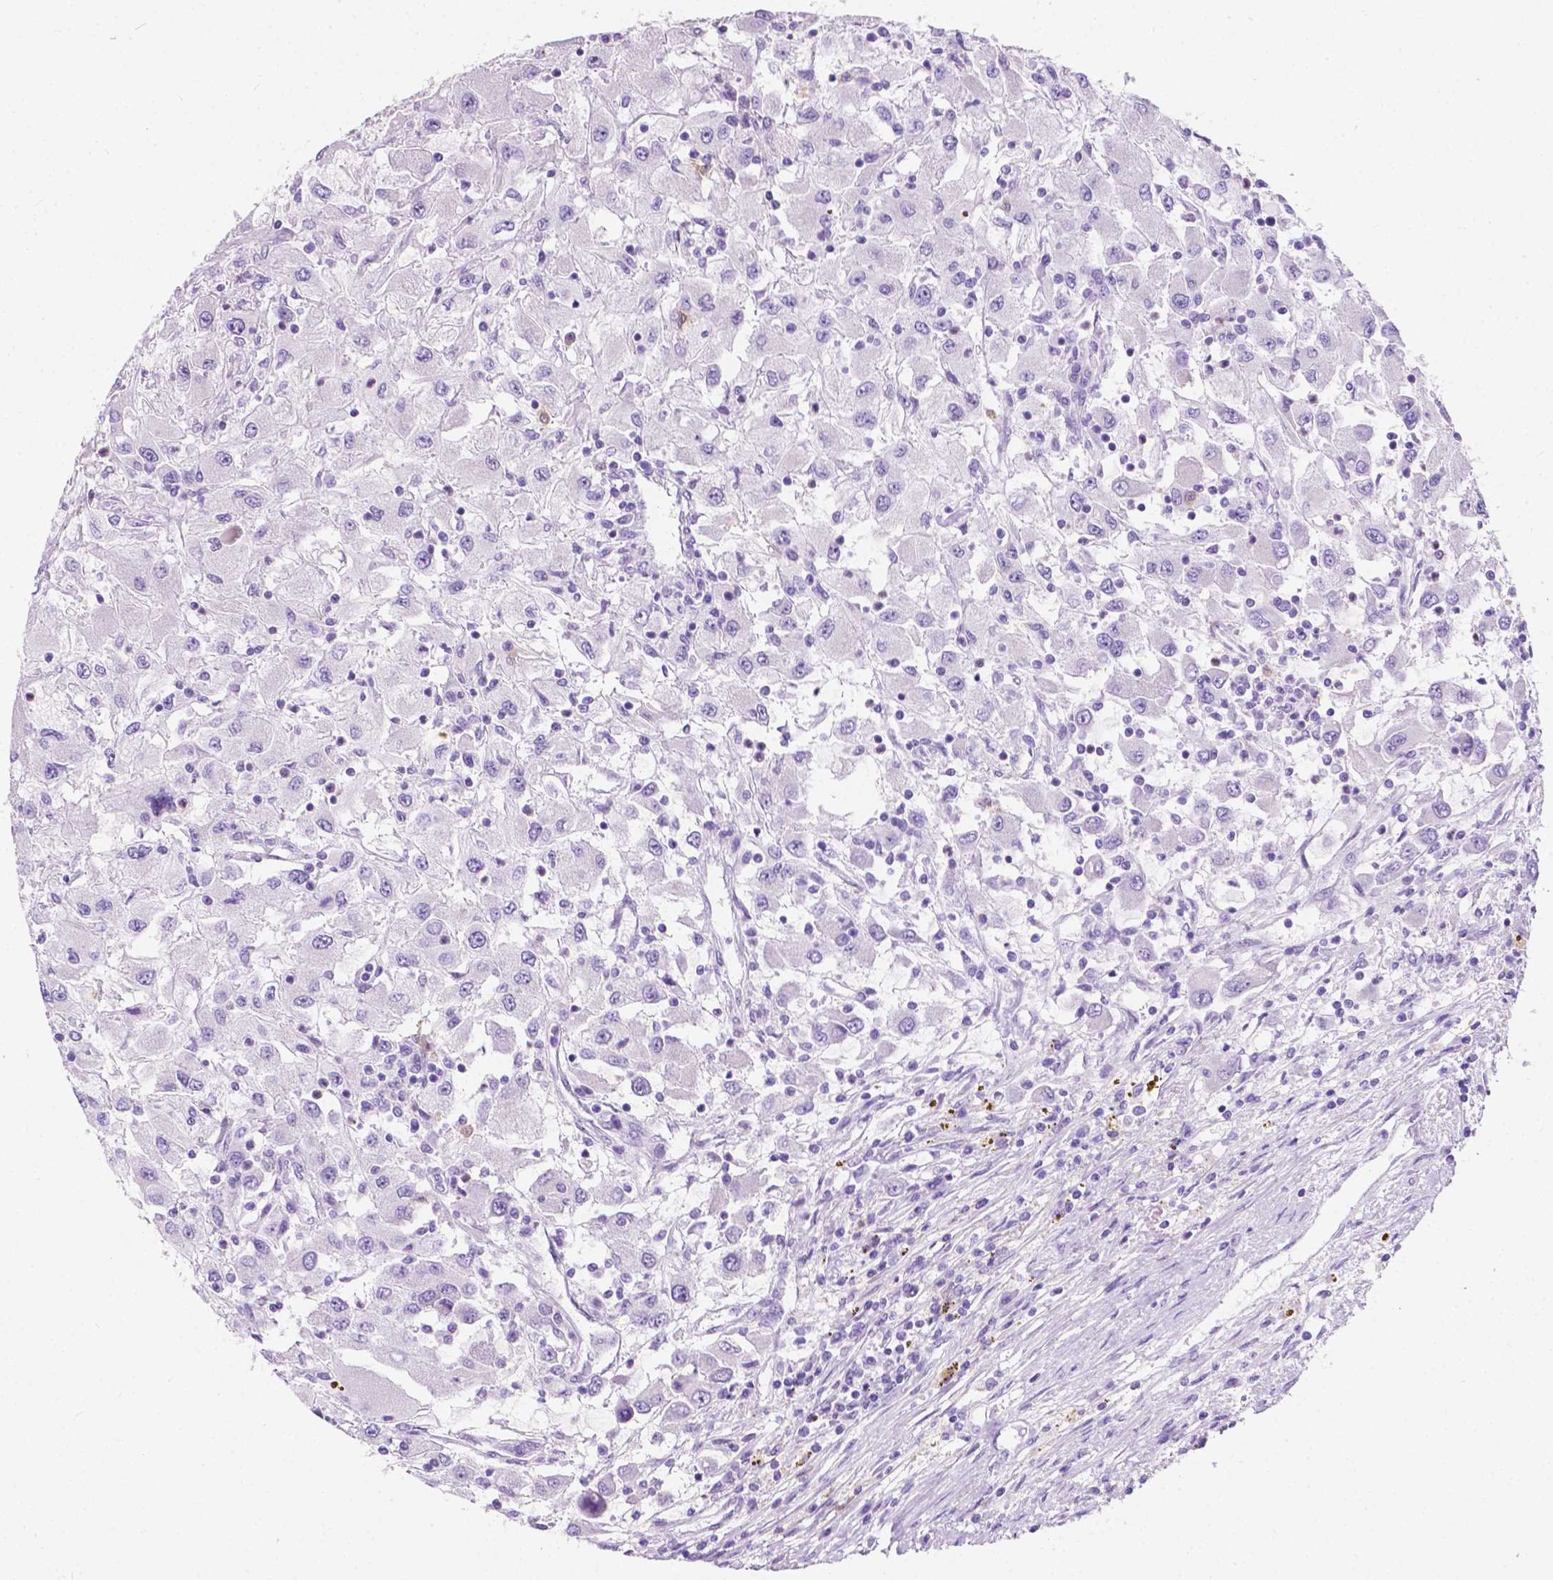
{"staining": {"intensity": "negative", "quantity": "none", "location": "none"}, "tissue": "renal cancer", "cell_type": "Tumor cells", "image_type": "cancer", "snomed": [{"axis": "morphology", "description": "Adenocarcinoma, NOS"}, {"axis": "topography", "description": "Kidney"}], "caption": "An immunohistochemistry (IHC) image of renal adenocarcinoma is shown. There is no staining in tumor cells of renal adenocarcinoma.", "gene": "GNAO1", "patient": {"sex": "female", "age": 67}}